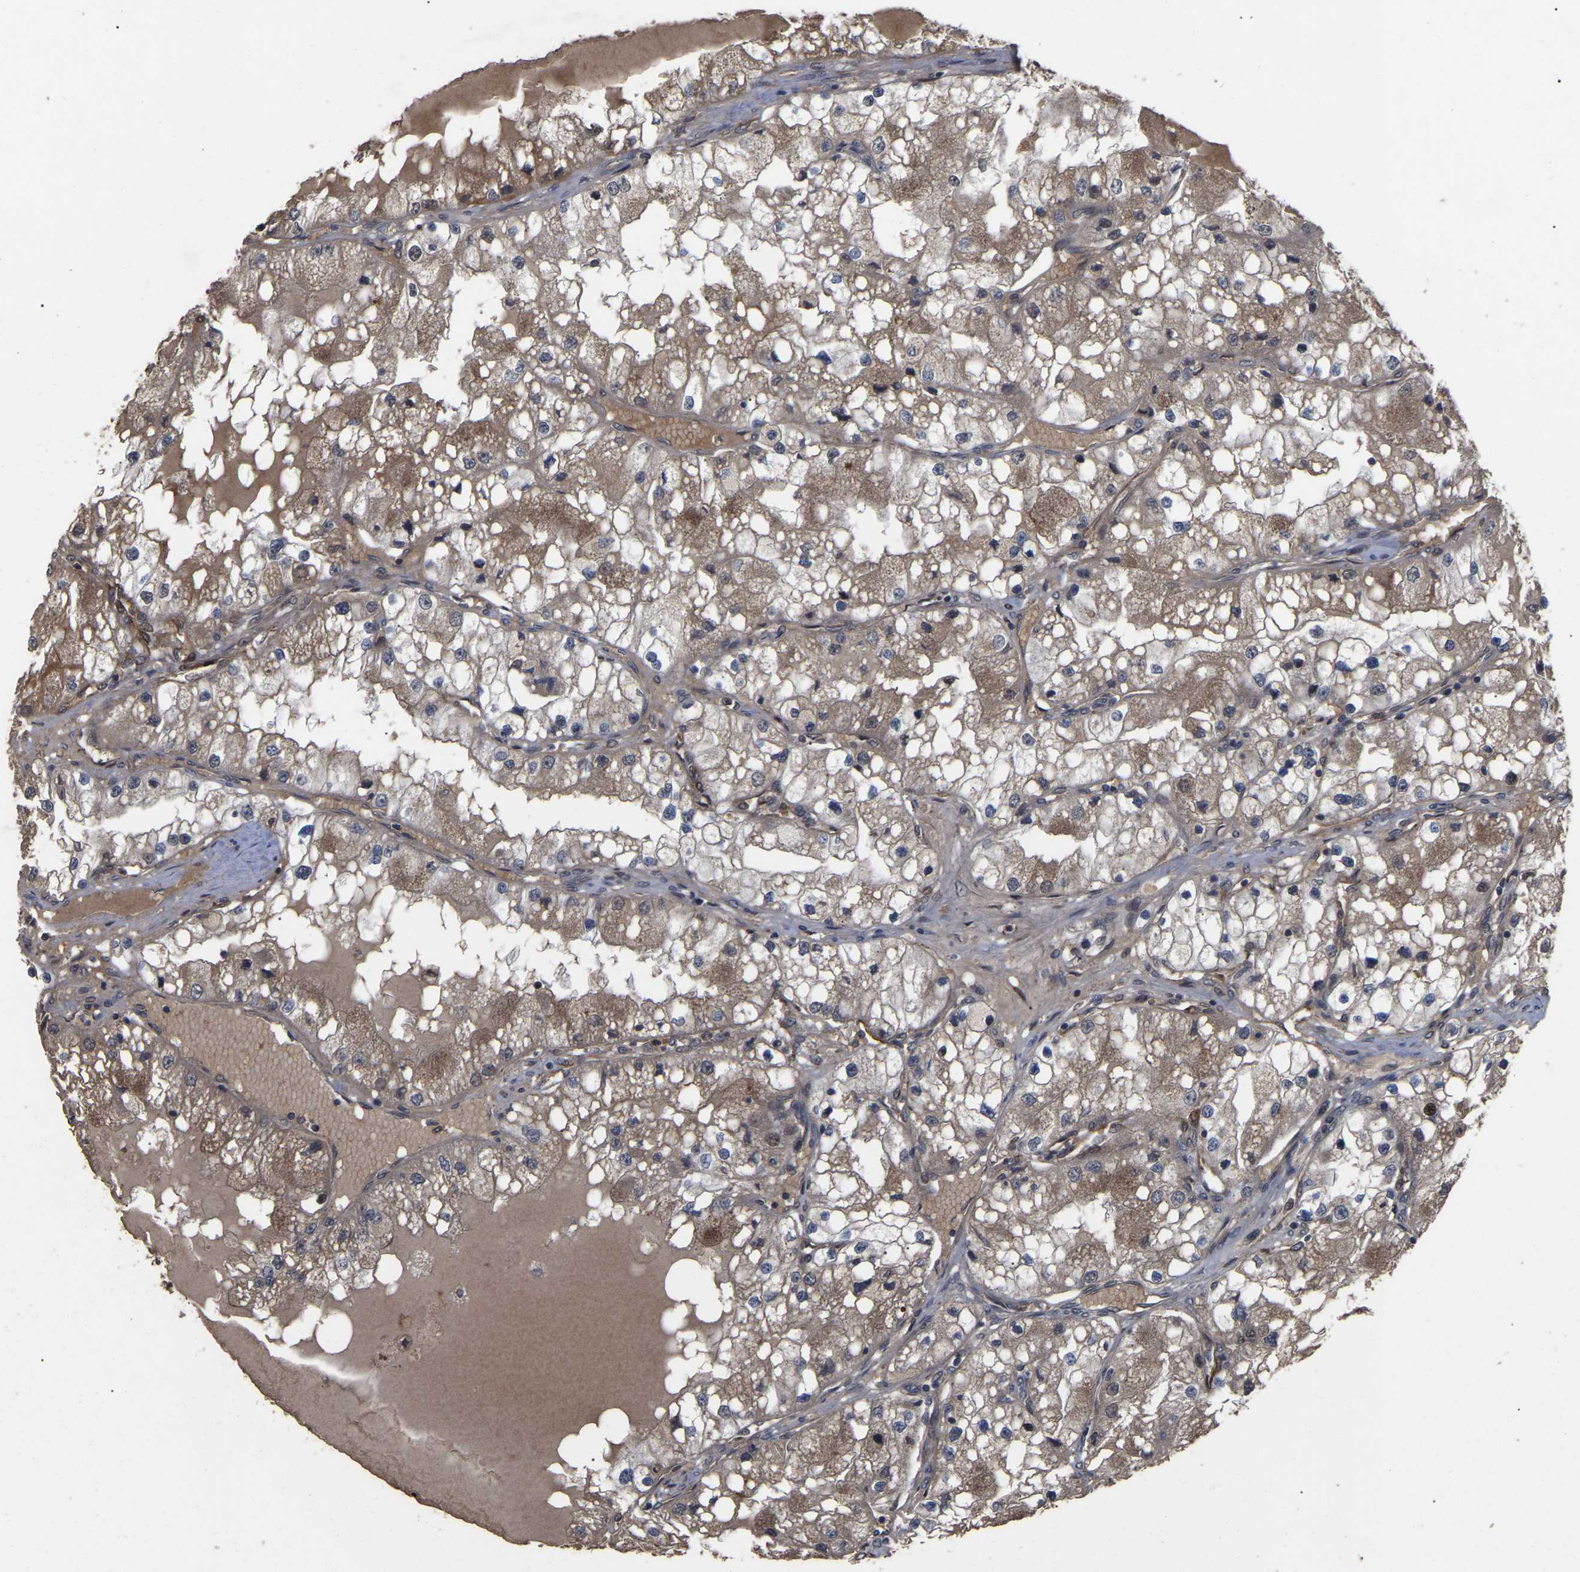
{"staining": {"intensity": "moderate", "quantity": ">75%", "location": "cytoplasmic/membranous"}, "tissue": "renal cancer", "cell_type": "Tumor cells", "image_type": "cancer", "snomed": [{"axis": "morphology", "description": "Adenocarcinoma, NOS"}, {"axis": "topography", "description": "Kidney"}], "caption": "Renal cancer stained with a brown dye displays moderate cytoplasmic/membranous positive expression in about >75% of tumor cells.", "gene": "FAM161B", "patient": {"sex": "male", "age": 68}}